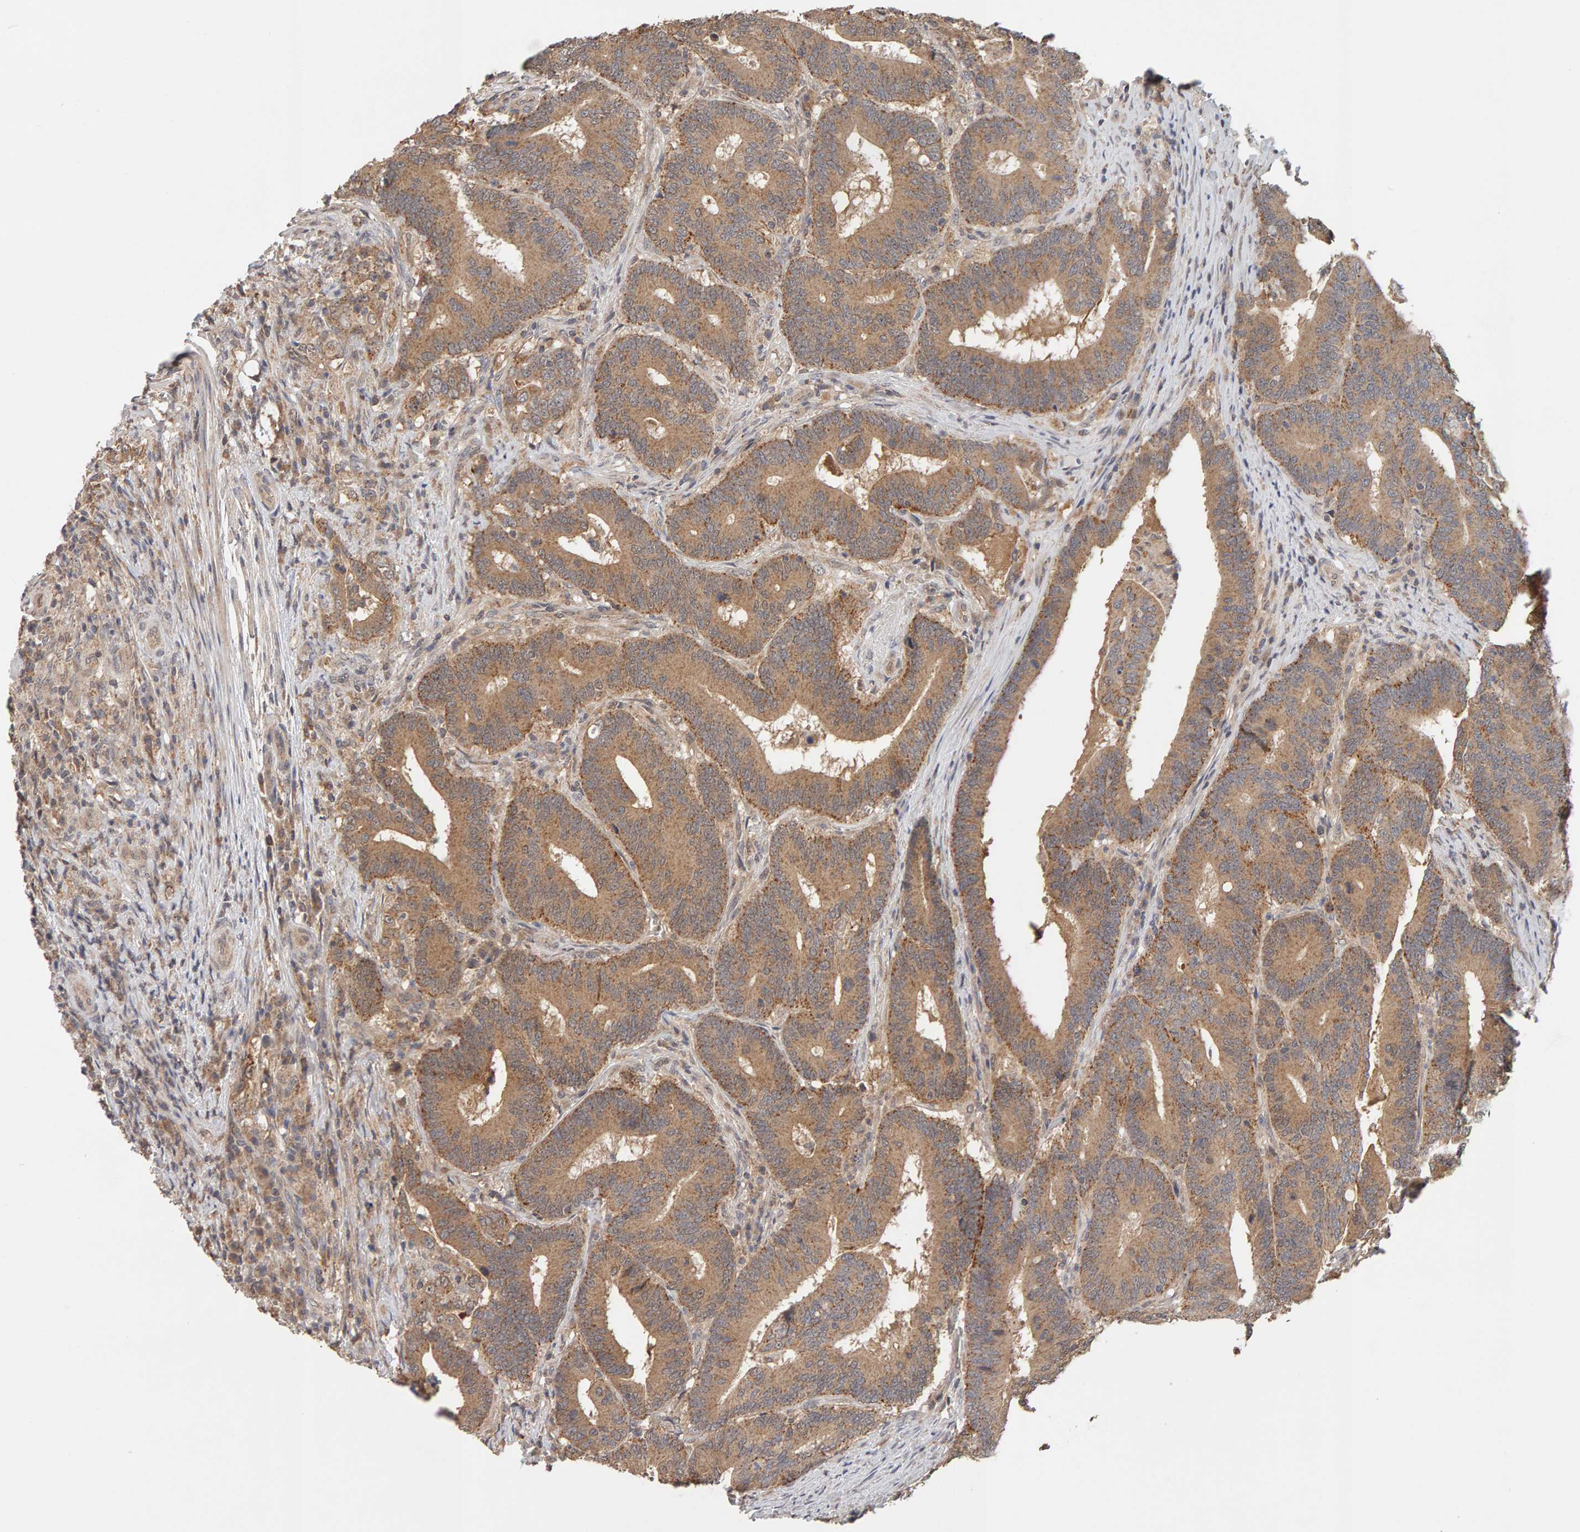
{"staining": {"intensity": "moderate", "quantity": ">75%", "location": "cytoplasmic/membranous"}, "tissue": "colorectal cancer", "cell_type": "Tumor cells", "image_type": "cancer", "snomed": [{"axis": "morphology", "description": "Adenocarcinoma, NOS"}, {"axis": "topography", "description": "Colon"}], "caption": "Approximately >75% of tumor cells in human colorectal cancer show moderate cytoplasmic/membranous protein expression as visualized by brown immunohistochemical staining.", "gene": "DNAJC7", "patient": {"sex": "female", "age": 66}}